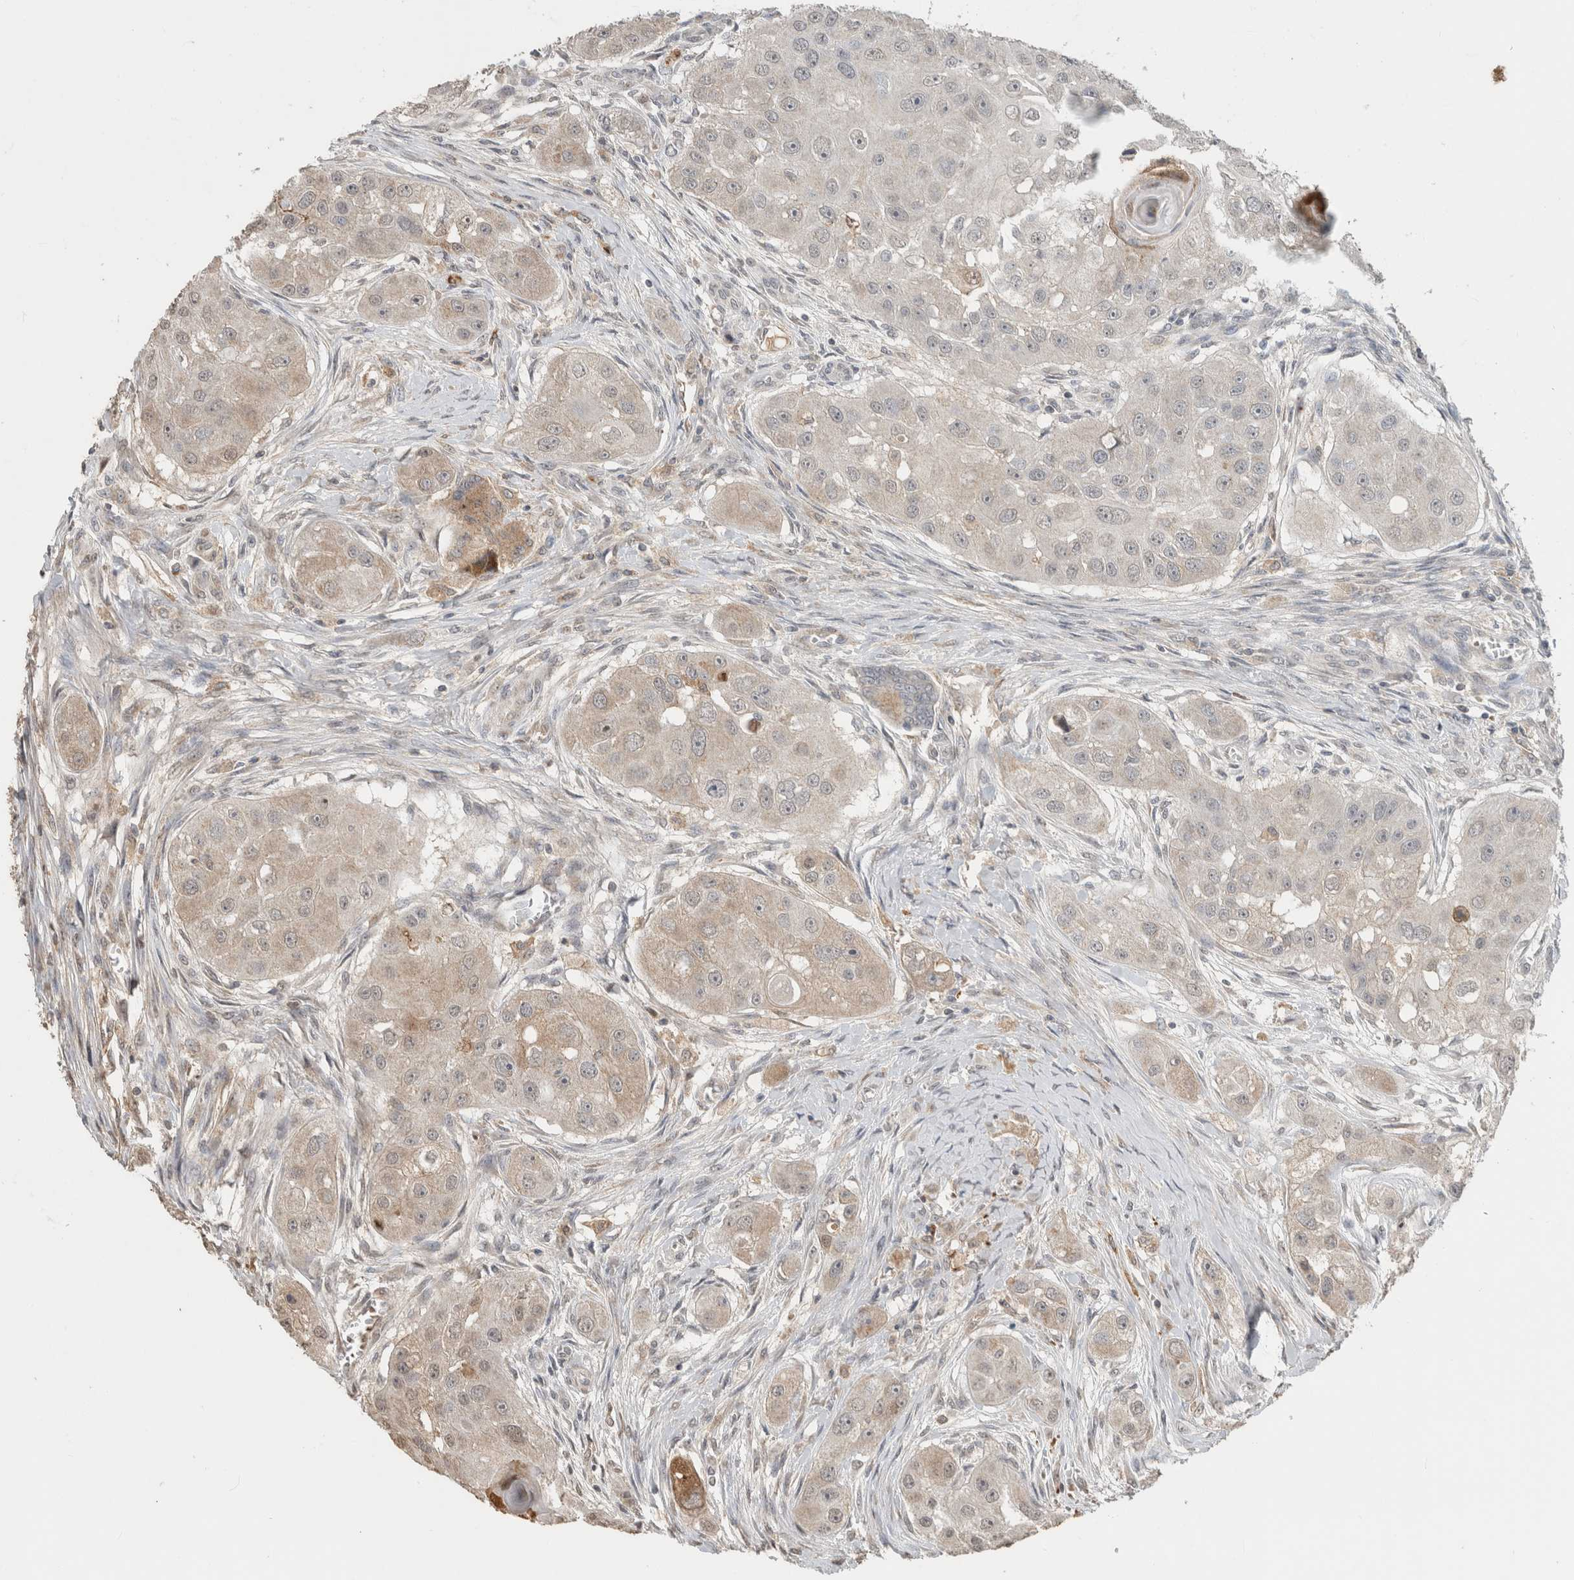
{"staining": {"intensity": "weak", "quantity": "<25%", "location": "cytoplasmic/membranous"}, "tissue": "head and neck cancer", "cell_type": "Tumor cells", "image_type": "cancer", "snomed": [{"axis": "morphology", "description": "Normal tissue, NOS"}, {"axis": "morphology", "description": "Squamous cell carcinoma, NOS"}, {"axis": "topography", "description": "Skeletal muscle"}, {"axis": "topography", "description": "Head-Neck"}], "caption": "Tumor cells show no significant positivity in squamous cell carcinoma (head and neck). The staining was performed using DAB (3,3'-diaminobenzidine) to visualize the protein expression in brown, while the nuclei were stained in blue with hematoxylin (Magnification: 20x).", "gene": "FAM3A", "patient": {"sex": "male", "age": 51}}